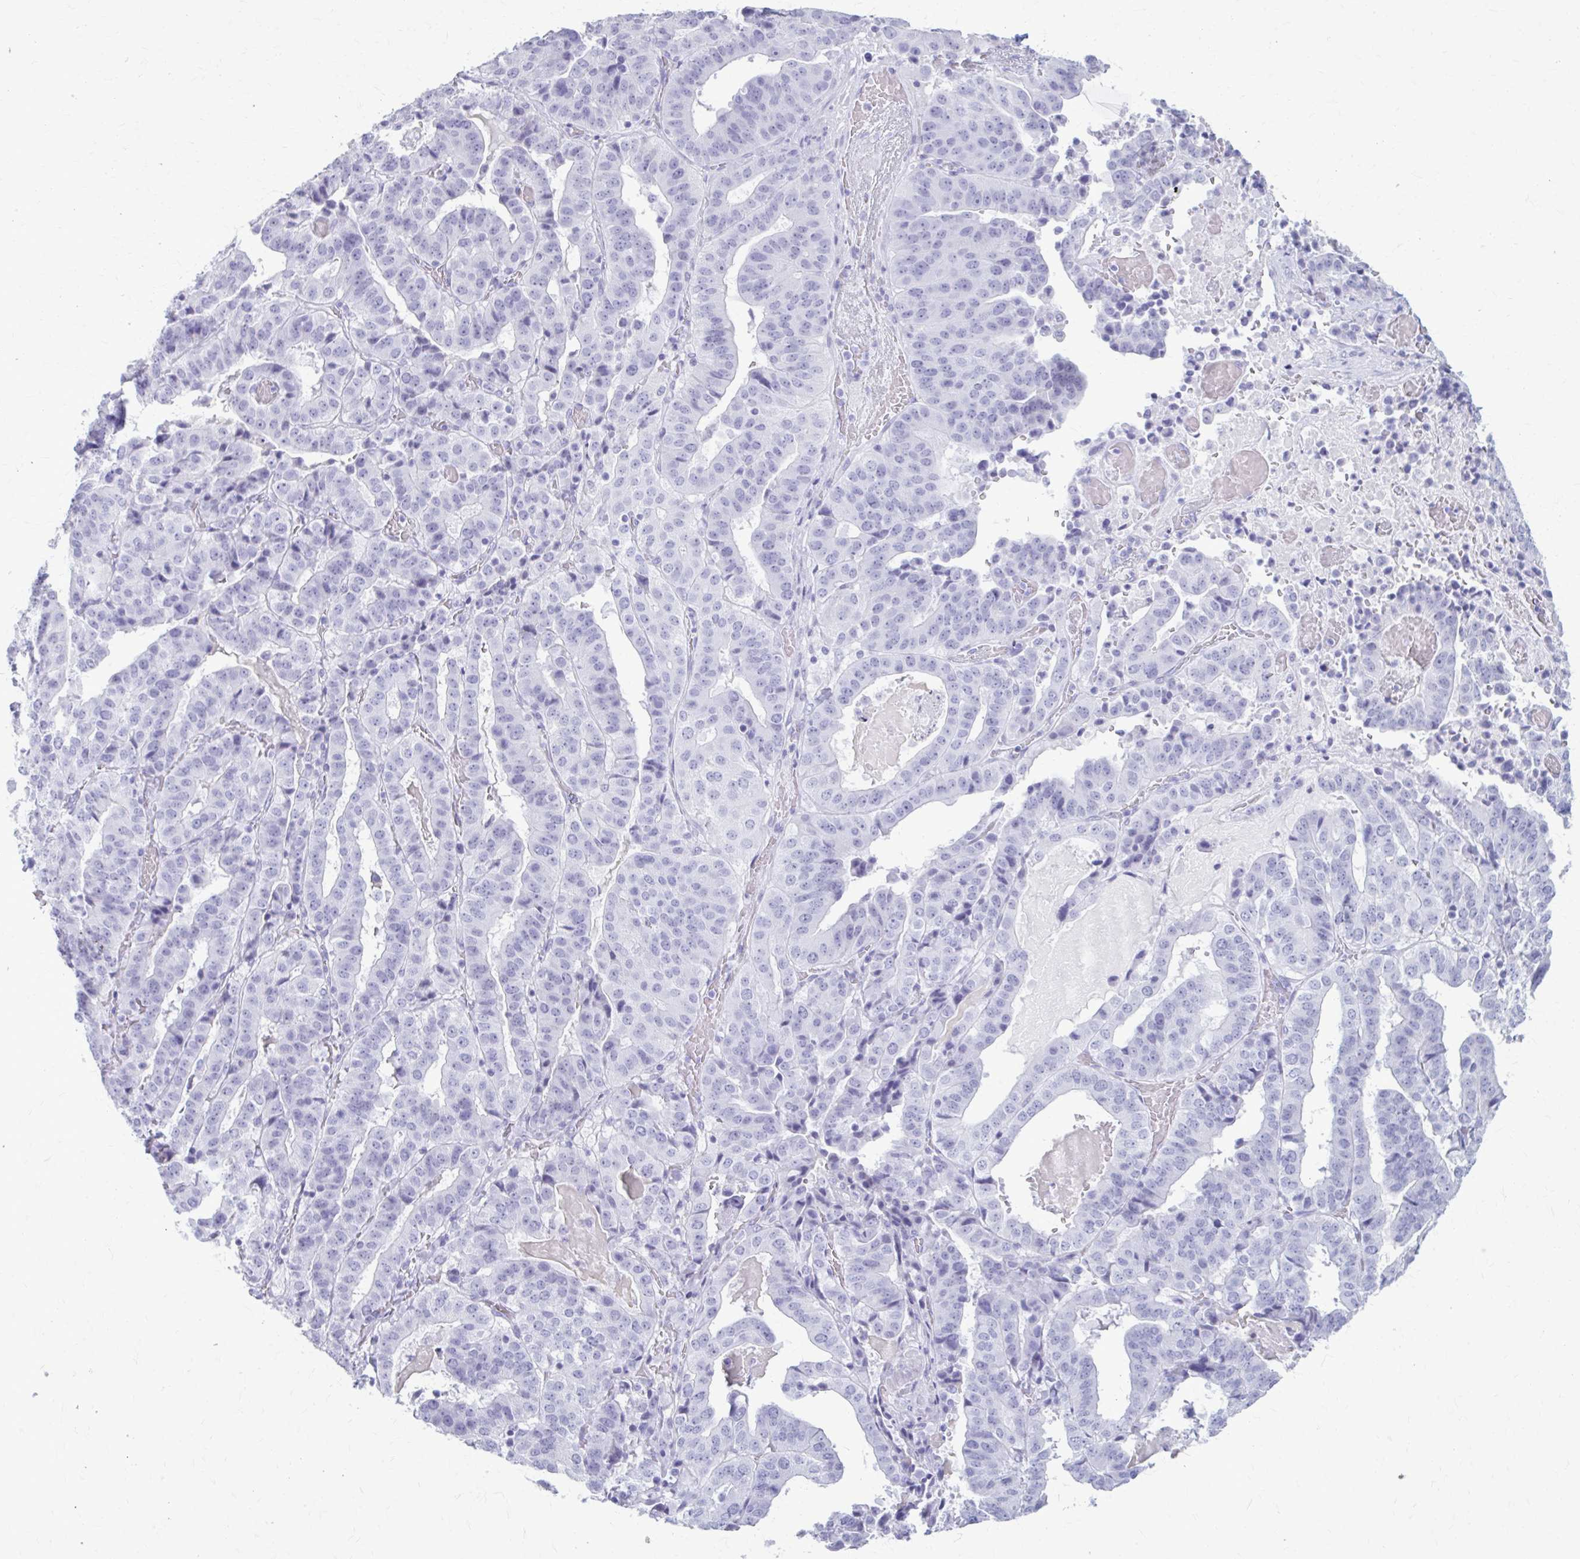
{"staining": {"intensity": "negative", "quantity": "none", "location": "none"}, "tissue": "stomach cancer", "cell_type": "Tumor cells", "image_type": "cancer", "snomed": [{"axis": "morphology", "description": "Adenocarcinoma, NOS"}, {"axis": "topography", "description": "Stomach"}], "caption": "Stomach cancer was stained to show a protein in brown. There is no significant staining in tumor cells. (Immunohistochemistry, brightfield microscopy, high magnification).", "gene": "KRT5", "patient": {"sex": "male", "age": 48}}